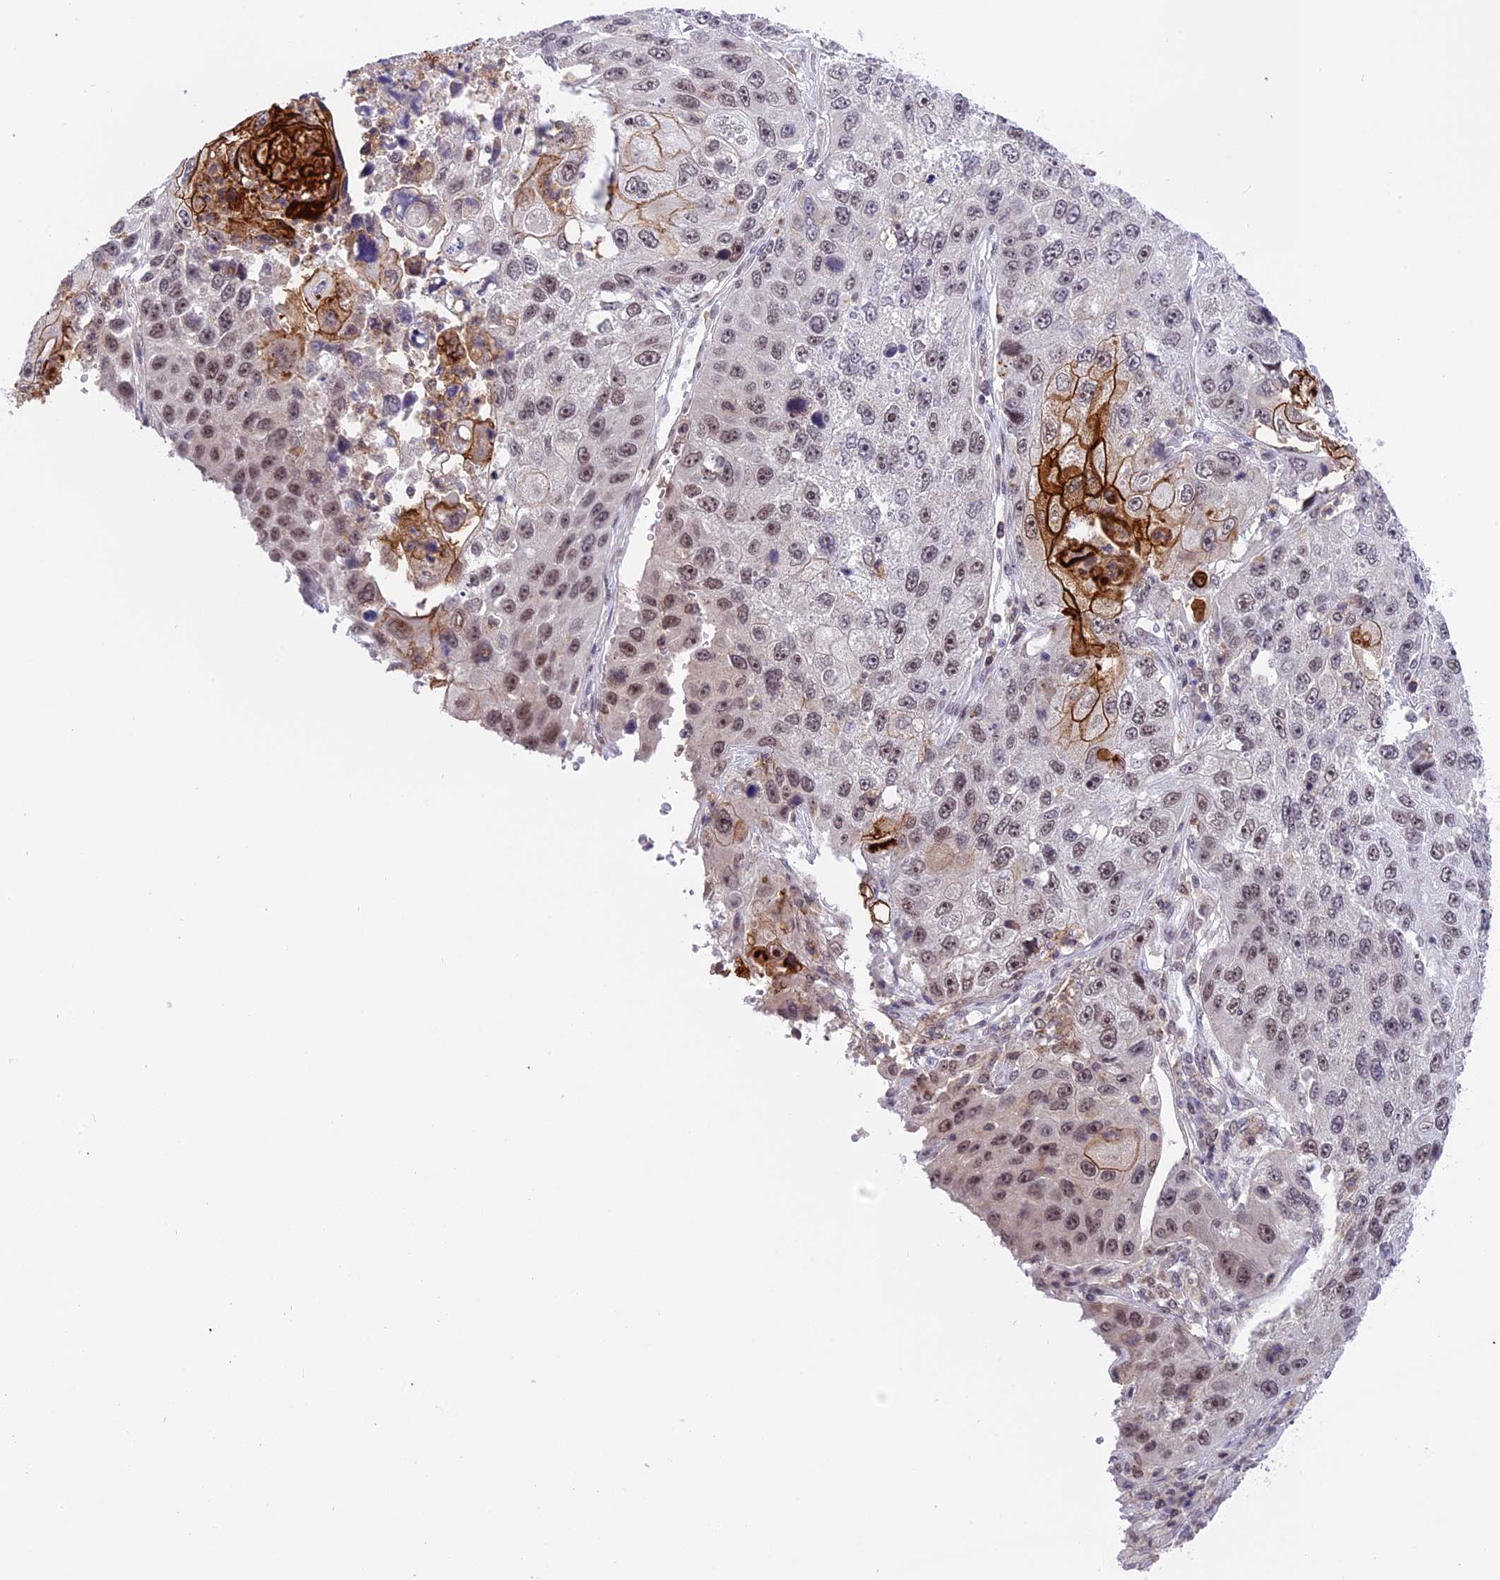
{"staining": {"intensity": "strong", "quantity": "<25%", "location": "cytoplasmic/membranous,nuclear"}, "tissue": "lung cancer", "cell_type": "Tumor cells", "image_type": "cancer", "snomed": [{"axis": "morphology", "description": "Squamous cell carcinoma, NOS"}, {"axis": "topography", "description": "Lung"}], "caption": "IHC of human lung squamous cell carcinoma exhibits medium levels of strong cytoplasmic/membranous and nuclear expression in about <25% of tumor cells.", "gene": "TADA3", "patient": {"sex": "male", "age": 61}}